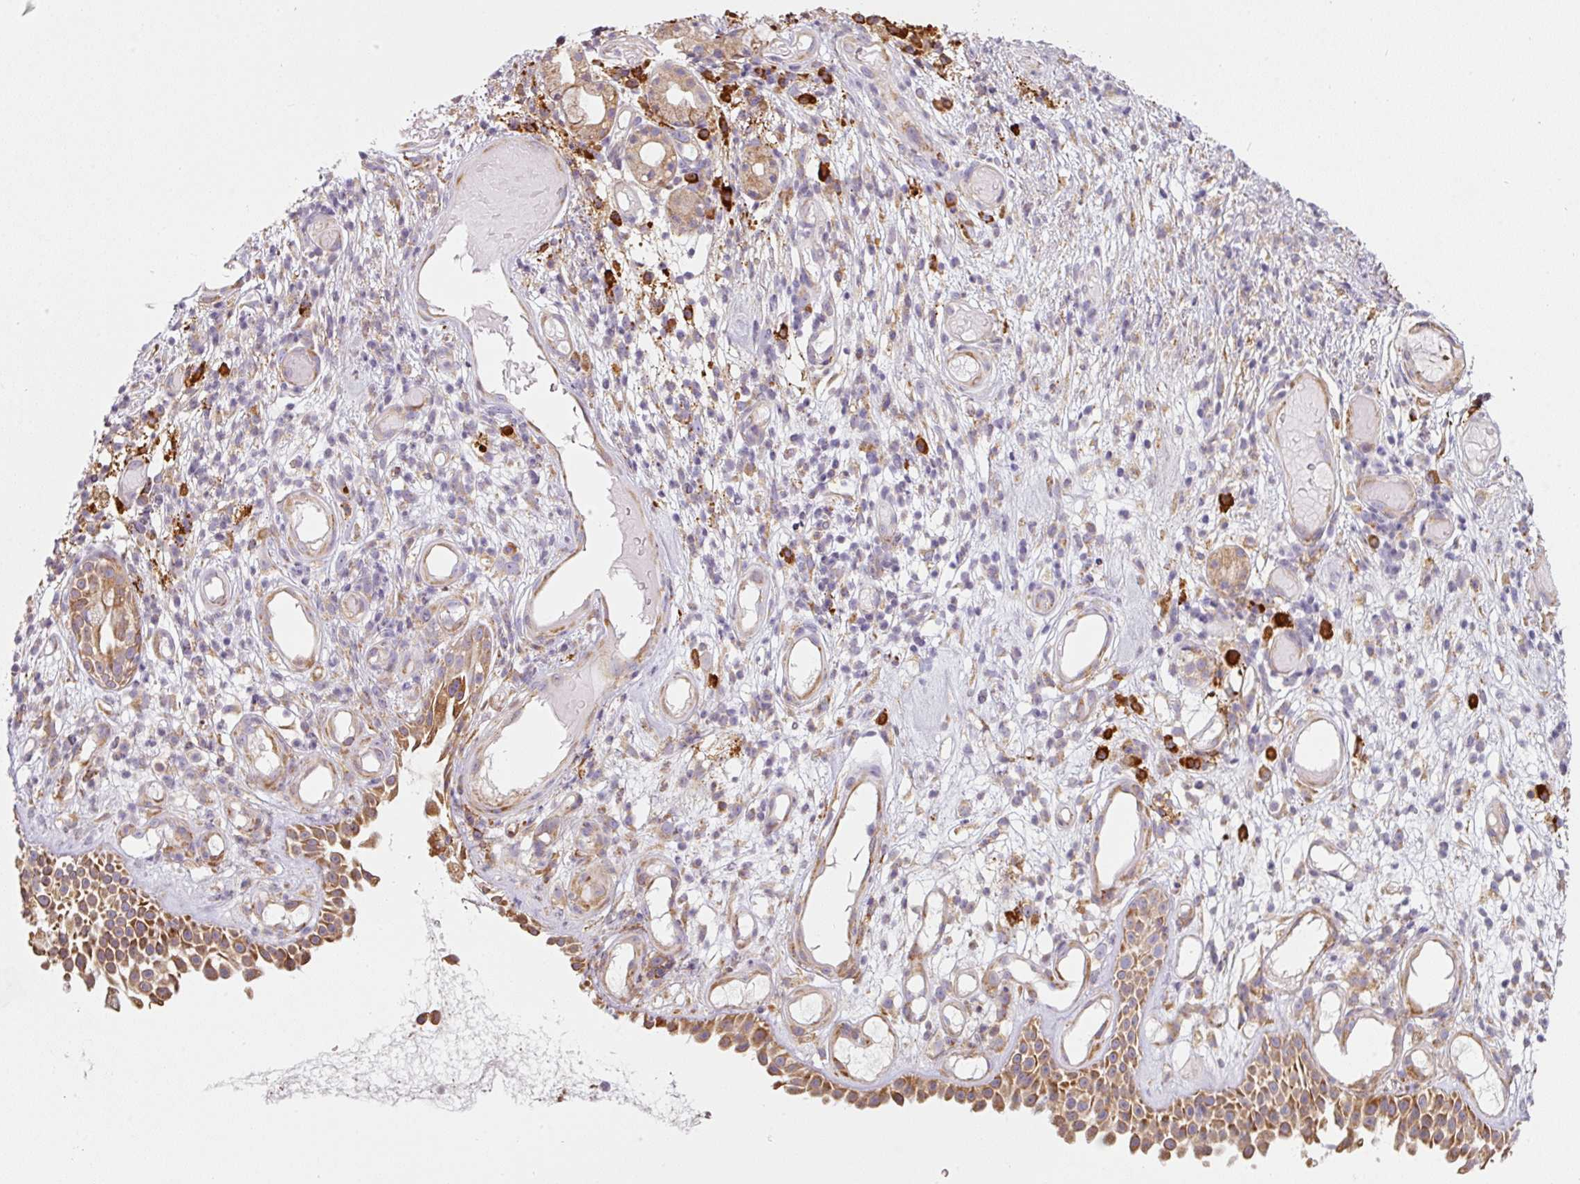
{"staining": {"intensity": "moderate", "quantity": ">75%", "location": "cytoplasmic/membranous"}, "tissue": "nasopharynx", "cell_type": "Respiratory epithelial cells", "image_type": "normal", "snomed": [{"axis": "morphology", "description": "Normal tissue, NOS"}, {"axis": "morphology", "description": "Inflammation, NOS"}, {"axis": "topography", "description": "Nasopharynx"}], "caption": "This histopathology image shows immunohistochemistry (IHC) staining of normal human nasopharynx, with medium moderate cytoplasmic/membranous positivity in about >75% of respiratory epithelial cells.", "gene": "MORN4", "patient": {"sex": "male", "age": 54}}